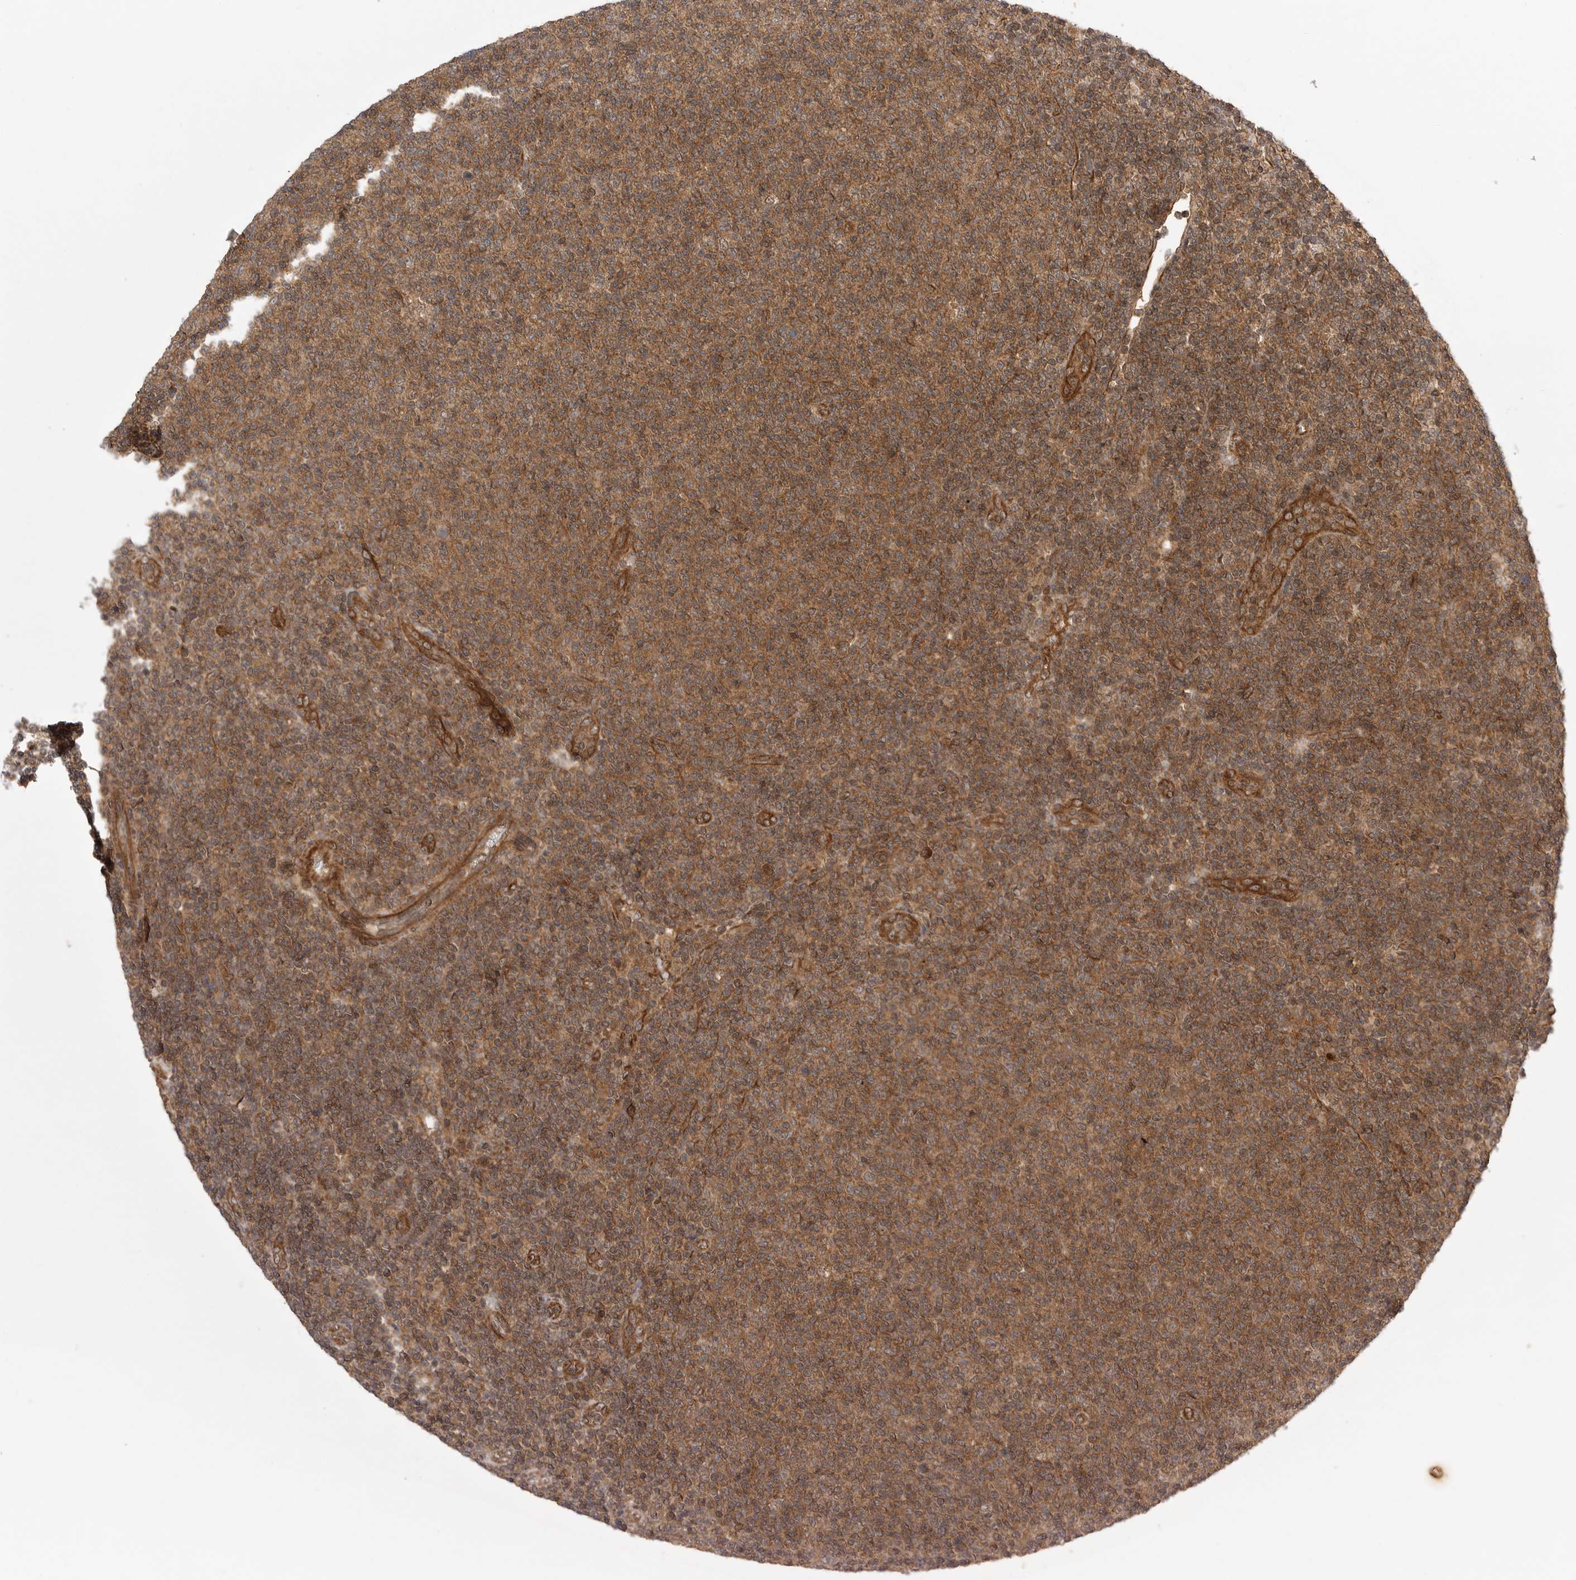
{"staining": {"intensity": "moderate", "quantity": ">75%", "location": "cytoplasmic/membranous"}, "tissue": "lymphoma", "cell_type": "Tumor cells", "image_type": "cancer", "snomed": [{"axis": "morphology", "description": "Malignant lymphoma, non-Hodgkin's type, Low grade"}, {"axis": "topography", "description": "Lymph node"}], "caption": "Immunohistochemical staining of human malignant lymphoma, non-Hodgkin's type (low-grade) reveals medium levels of moderate cytoplasmic/membranous staining in approximately >75% of tumor cells.", "gene": "PRDX4", "patient": {"sex": "male", "age": 66}}